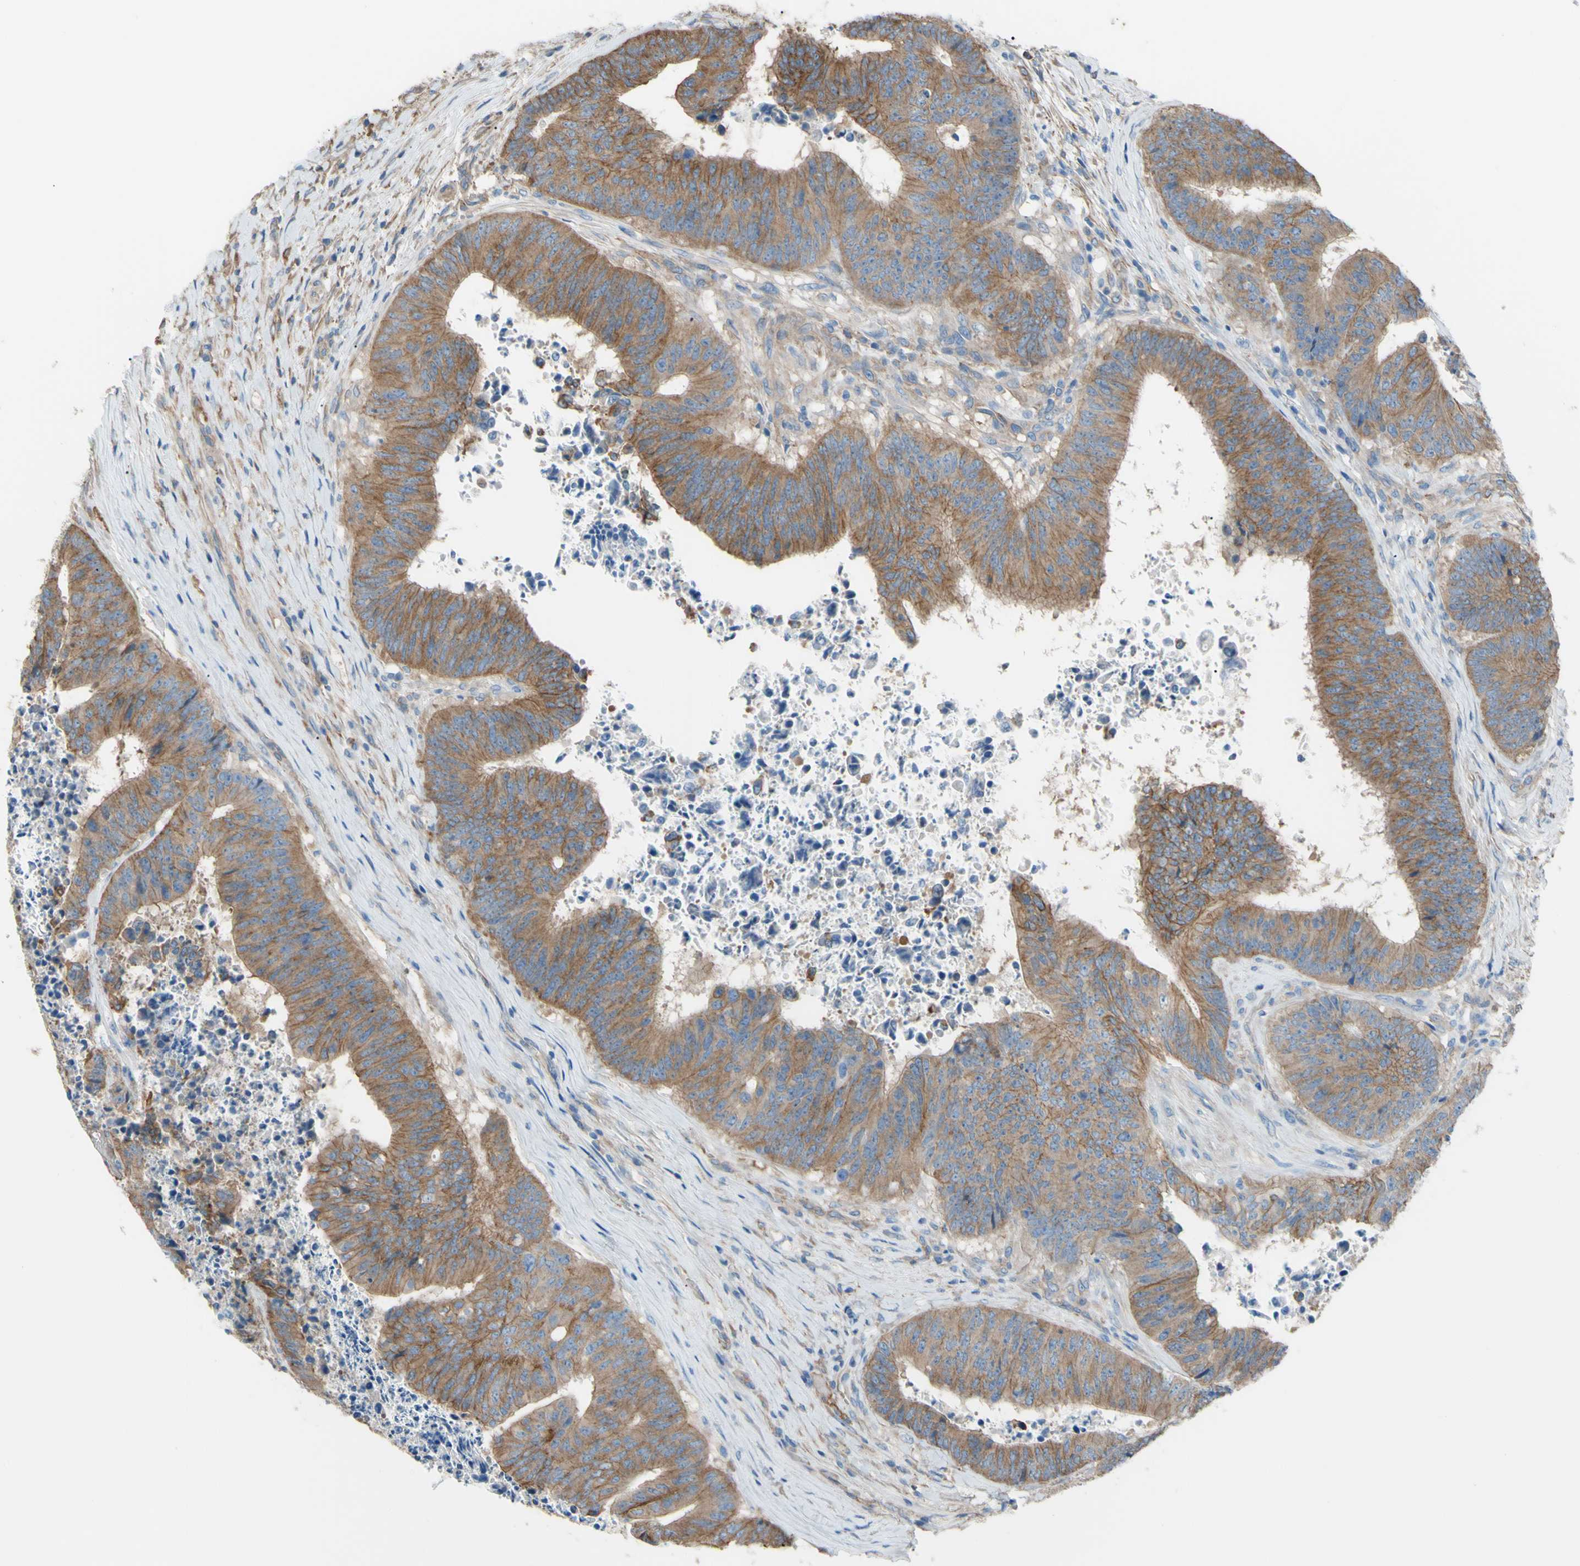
{"staining": {"intensity": "moderate", "quantity": ">75%", "location": "cytoplasmic/membranous"}, "tissue": "colorectal cancer", "cell_type": "Tumor cells", "image_type": "cancer", "snomed": [{"axis": "morphology", "description": "Adenocarcinoma, NOS"}, {"axis": "topography", "description": "Rectum"}], "caption": "Brown immunohistochemical staining in colorectal cancer (adenocarcinoma) demonstrates moderate cytoplasmic/membranous staining in about >75% of tumor cells.", "gene": "ADD1", "patient": {"sex": "male", "age": 72}}